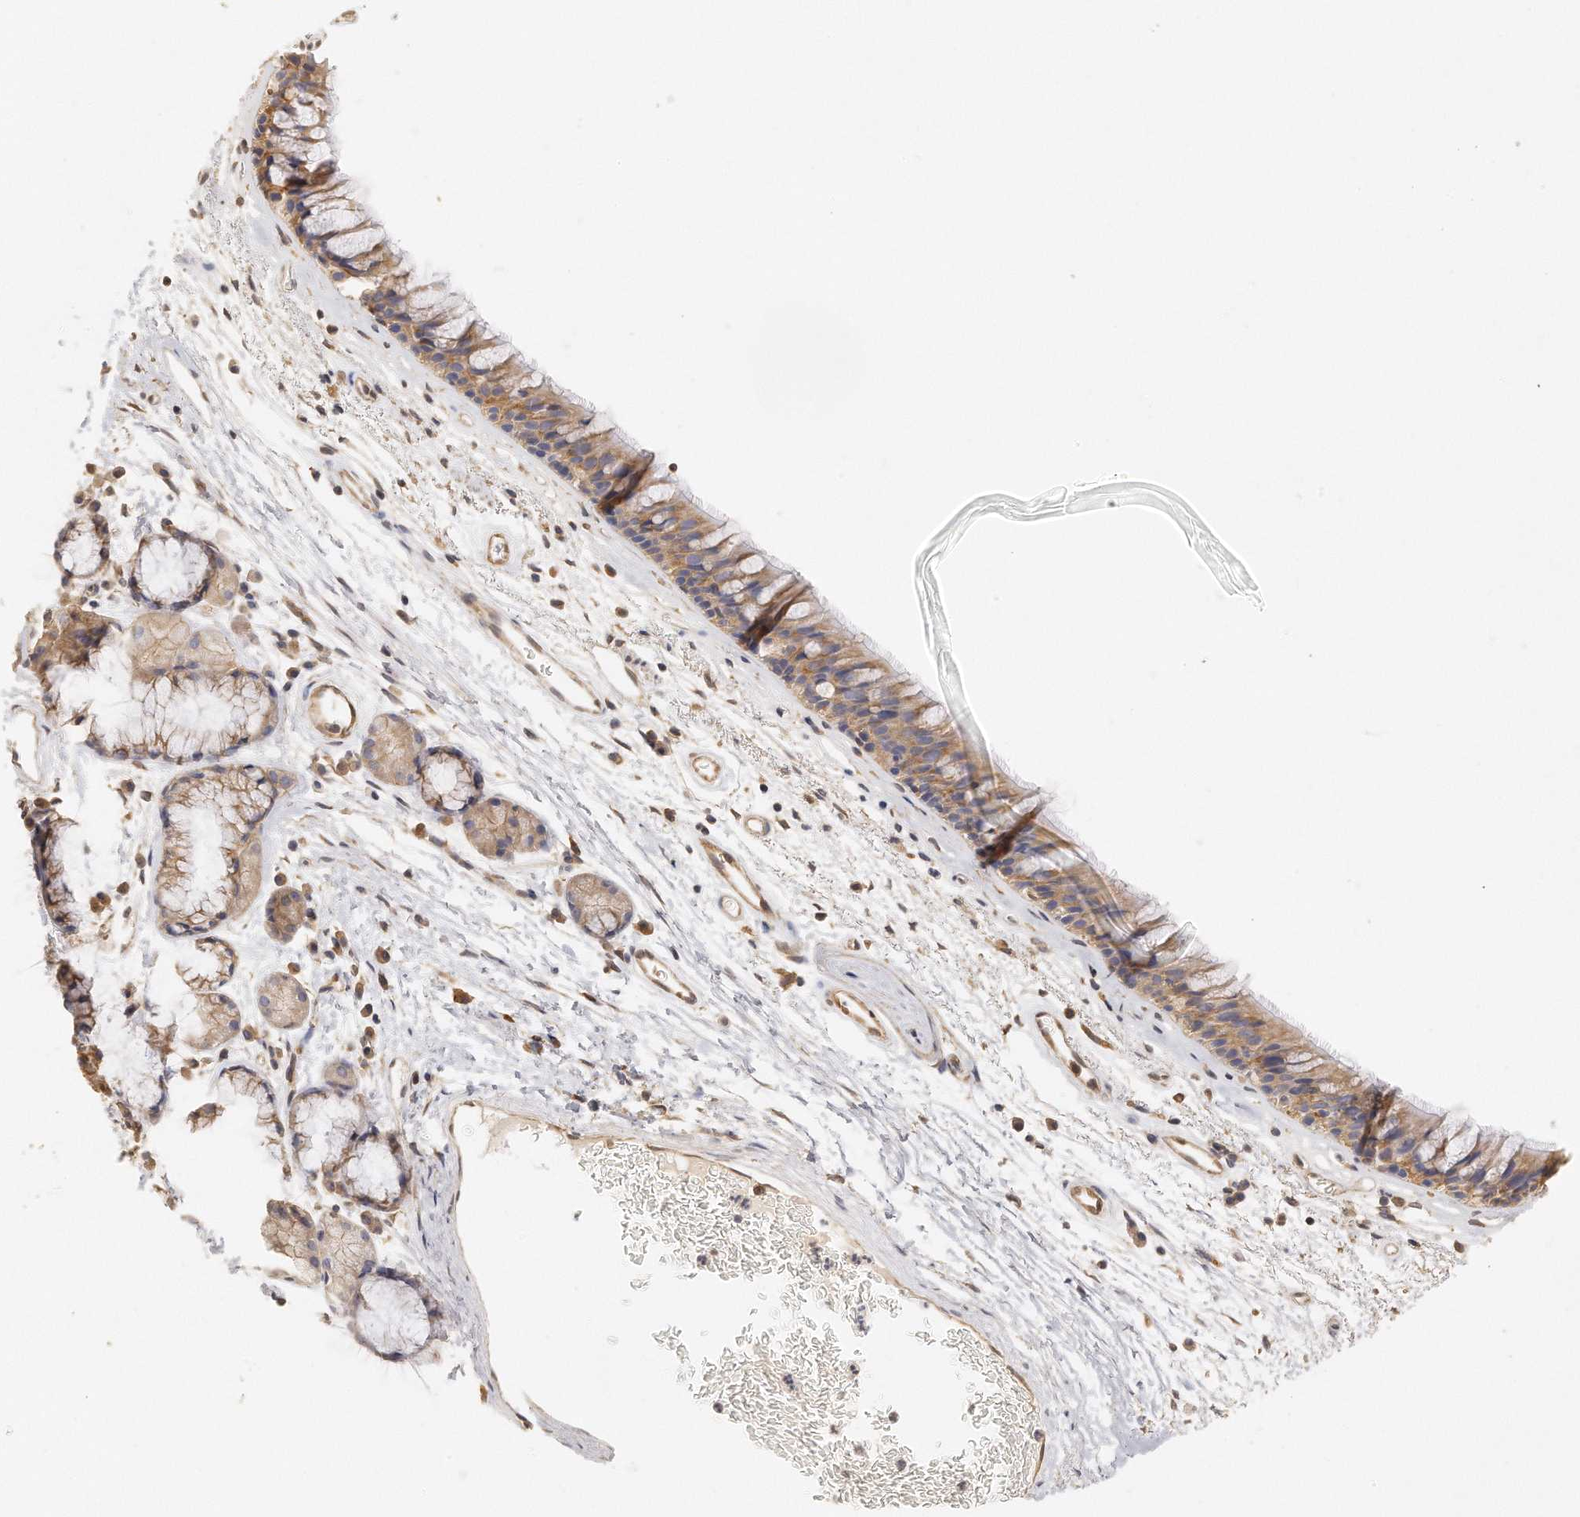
{"staining": {"intensity": "moderate", "quantity": ">75%", "location": "cytoplasmic/membranous"}, "tissue": "bronchus", "cell_type": "Respiratory epithelial cells", "image_type": "normal", "snomed": [{"axis": "morphology", "description": "Normal tissue, NOS"}, {"axis": "morphology", "description": "Adenocarcinoma, NOS"}, {"axis": "topography", "description": "Bronchus"}, {"axis": "topography", "description": "Lung"}], "caption": "Protein staining displays moderate cytoplasmic/membranous positivity in approximately >75% of respiratory epithelial cells in unremarkable bronchus. The staining was performed using DAB to visualize the protein expression in brown, while the nuclei were stained in blue with hematoxylin (Magnification: 20x).", "gene": "CHST7", "patient": {"sex": "female", "age": 54}}